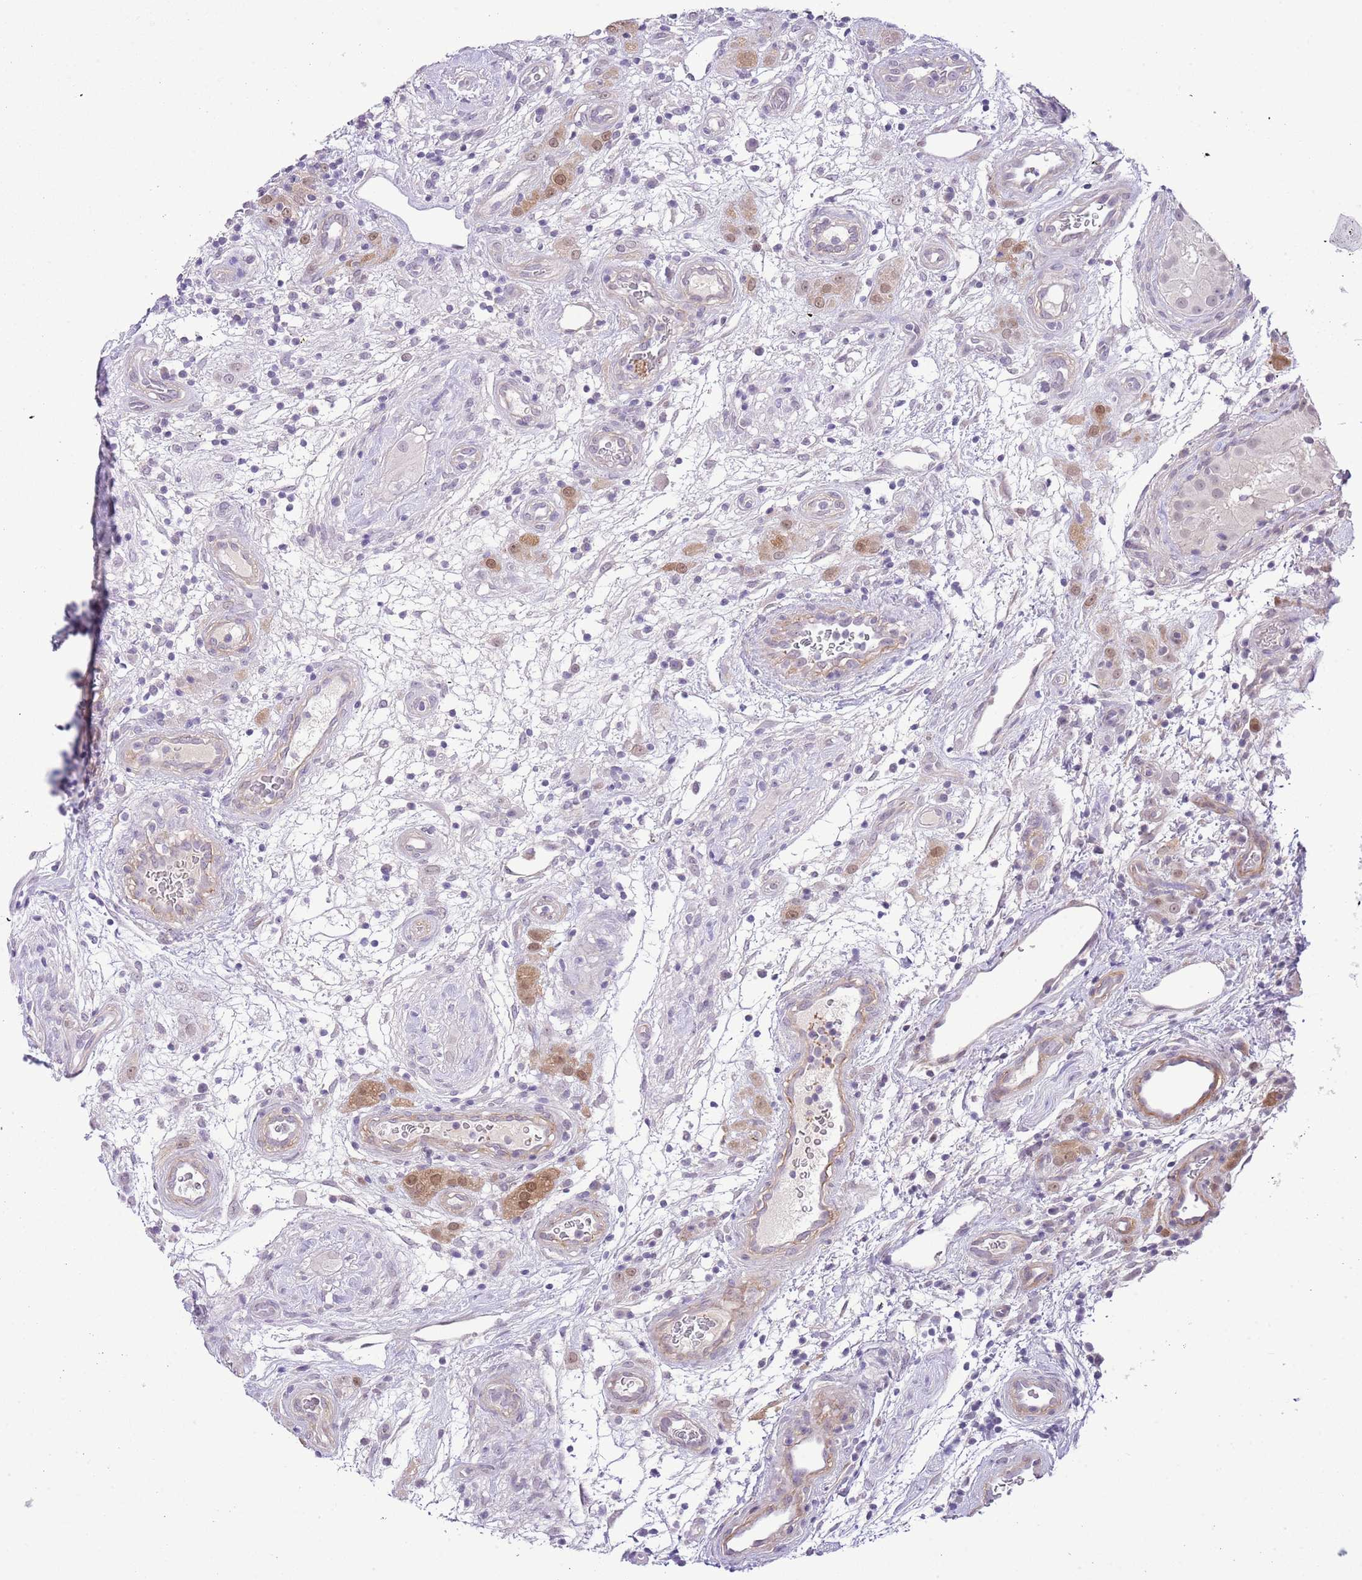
{"staining": {"intensity": "negative", "quantity": "none", "location": "none"}, "tissue": "testis cancer", "cell_type": "Tumor cells", "image_type": "cancer", "snomed": [{"axis": "morphology", "description": "Seminoma, NOS"}, {"axis": "morphology", "description": "Carcinoma, Embryonal, NOS"}, {"axis": "topography", "description": "Testis"}], "caption": "Testis cancer (seminoma) stained for a protein using immunohistochemistry (IHC) reveals no staining tumor cells.", "gene": "MIDN", "patient": {"sex": "male", "age": 29}}